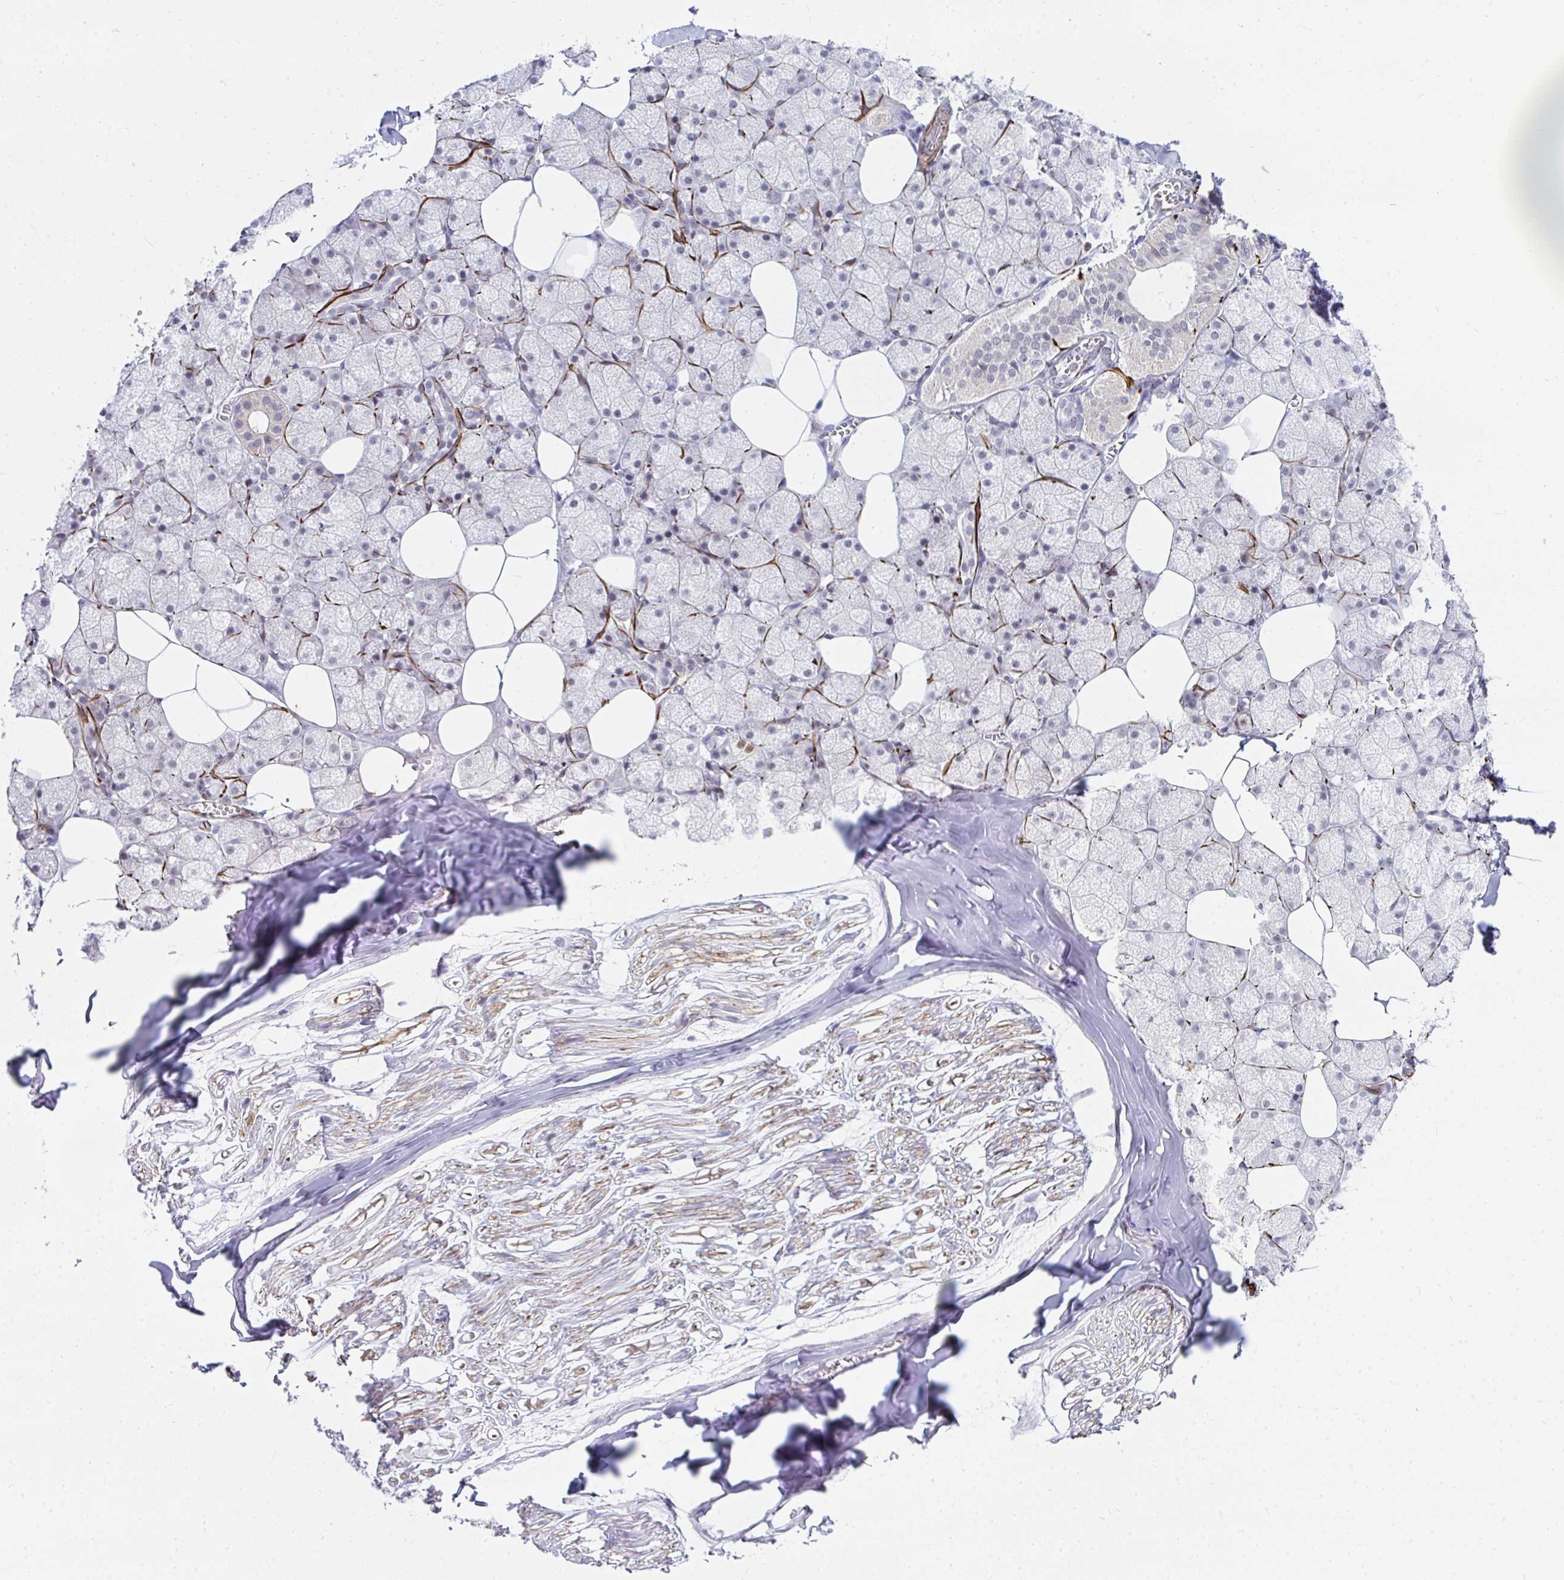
{"staining": {"intensity": "negative", "quantity": "none", "location": "none"}, "tissue": "salivary gland", "cell_type": "Glandular cells", "image_type": "normal", "snomed": [{"axis": "morphology", "description": "Normal tissue, NOS"}, {"axis": "topography", "description": "Salivary gland"}, {"axis": "topography", "description": "Peripheral nerve tissue"}], "caption": "This is a photomicrograph of IHC staining of normal salivary gland, which shows no expression in glandular cells. Nuclei are stained in blue.", "gene": "GINS2", "patient": {"sex": "male", "age": 38}}